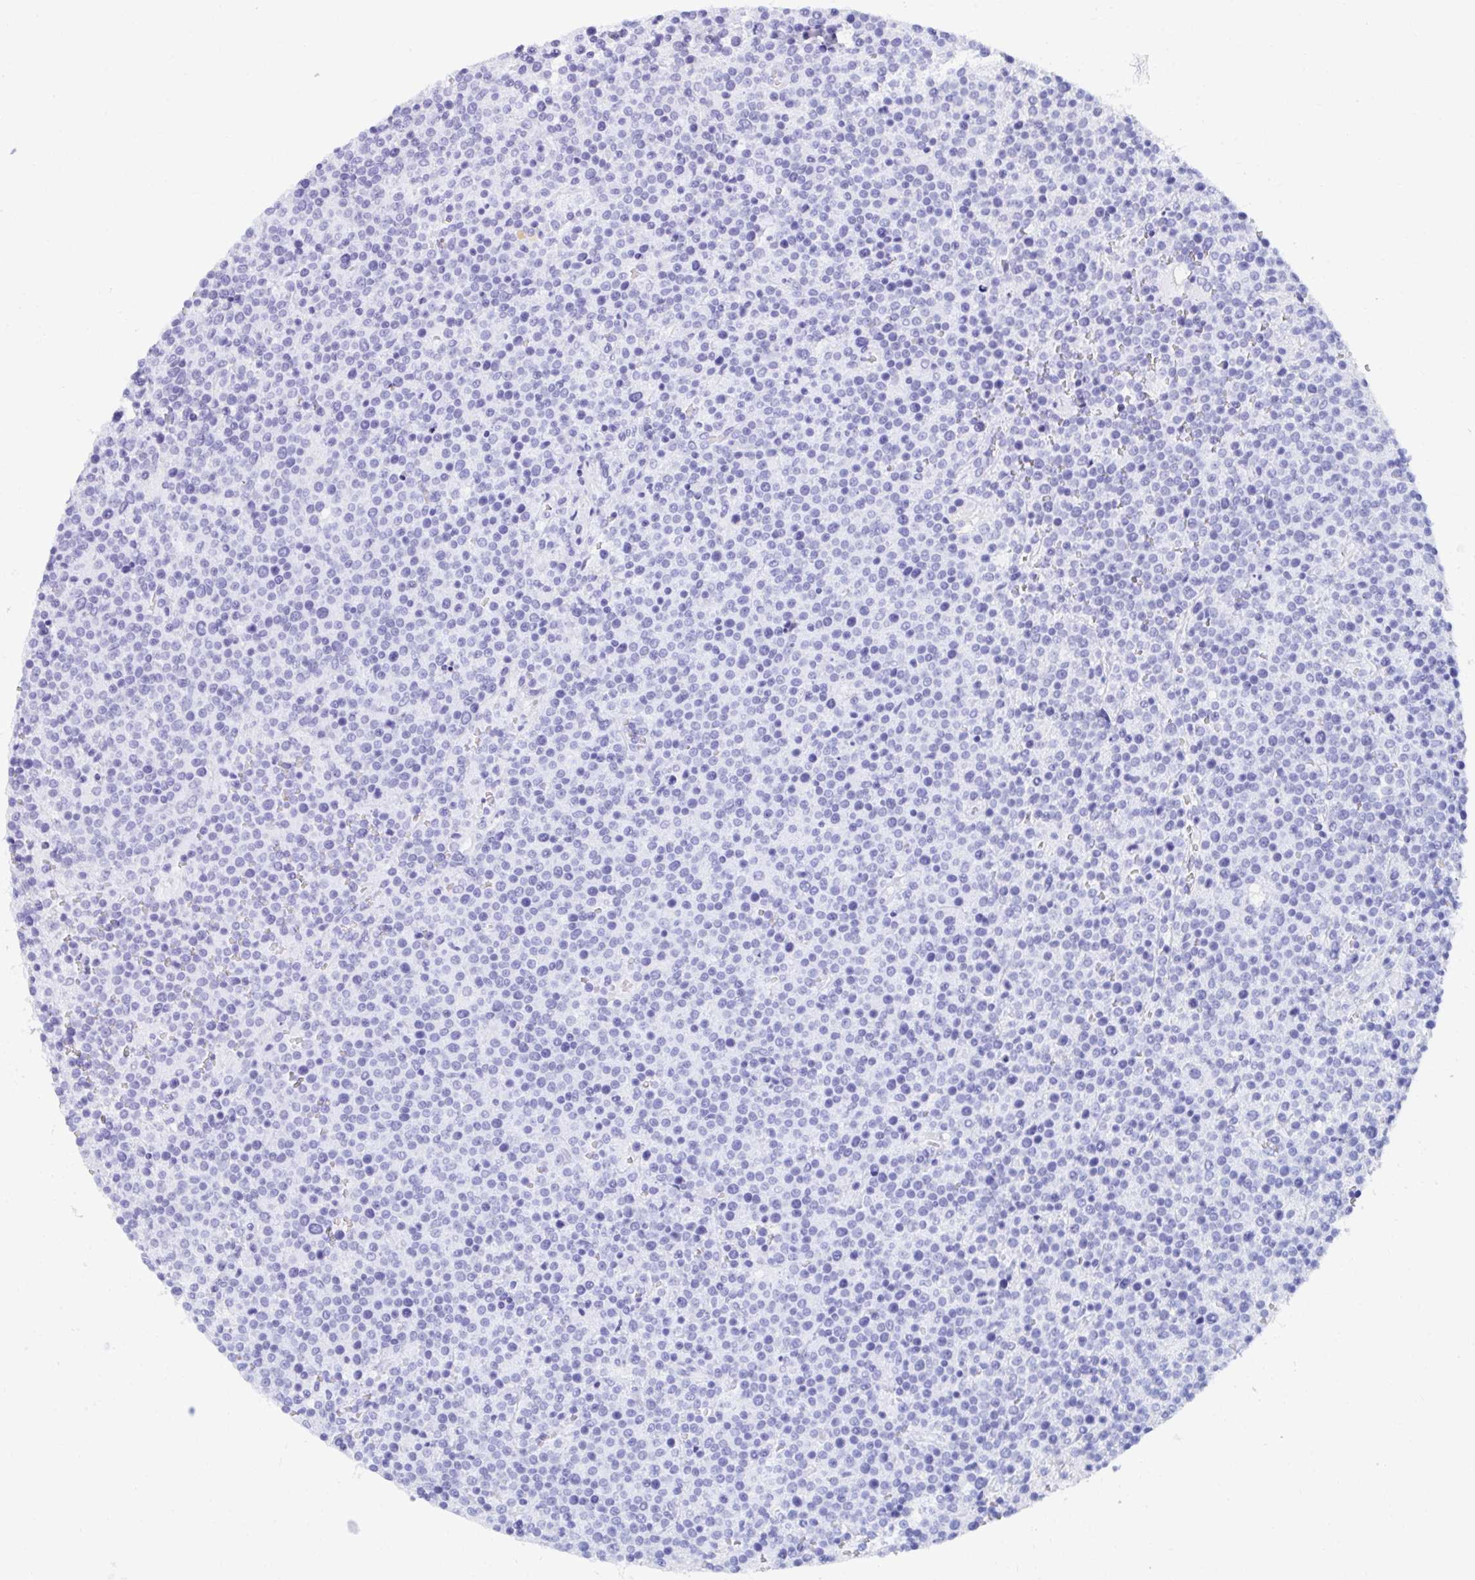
{"staining": {"intensity": "negative", "quantity": "none", "location": "none"}, "tissue": "lymphoma", "cell_type": "Tumor cells", "image_type": "cancer", "snomed": [{"axis": "morphology", "description": "Malignant lymphoma, non-Hodgkin's type, High grade"}, {"axis": "topography", "description": "Lymph node"}], "caption": "This is an immunohistochemistry photomicrograph of high-grade malignant lymphoma, non-Hodgkin's type. There is no staining in tumor cells.", "gene": "PC", "patient": {"sex": "male", "age": 61}}